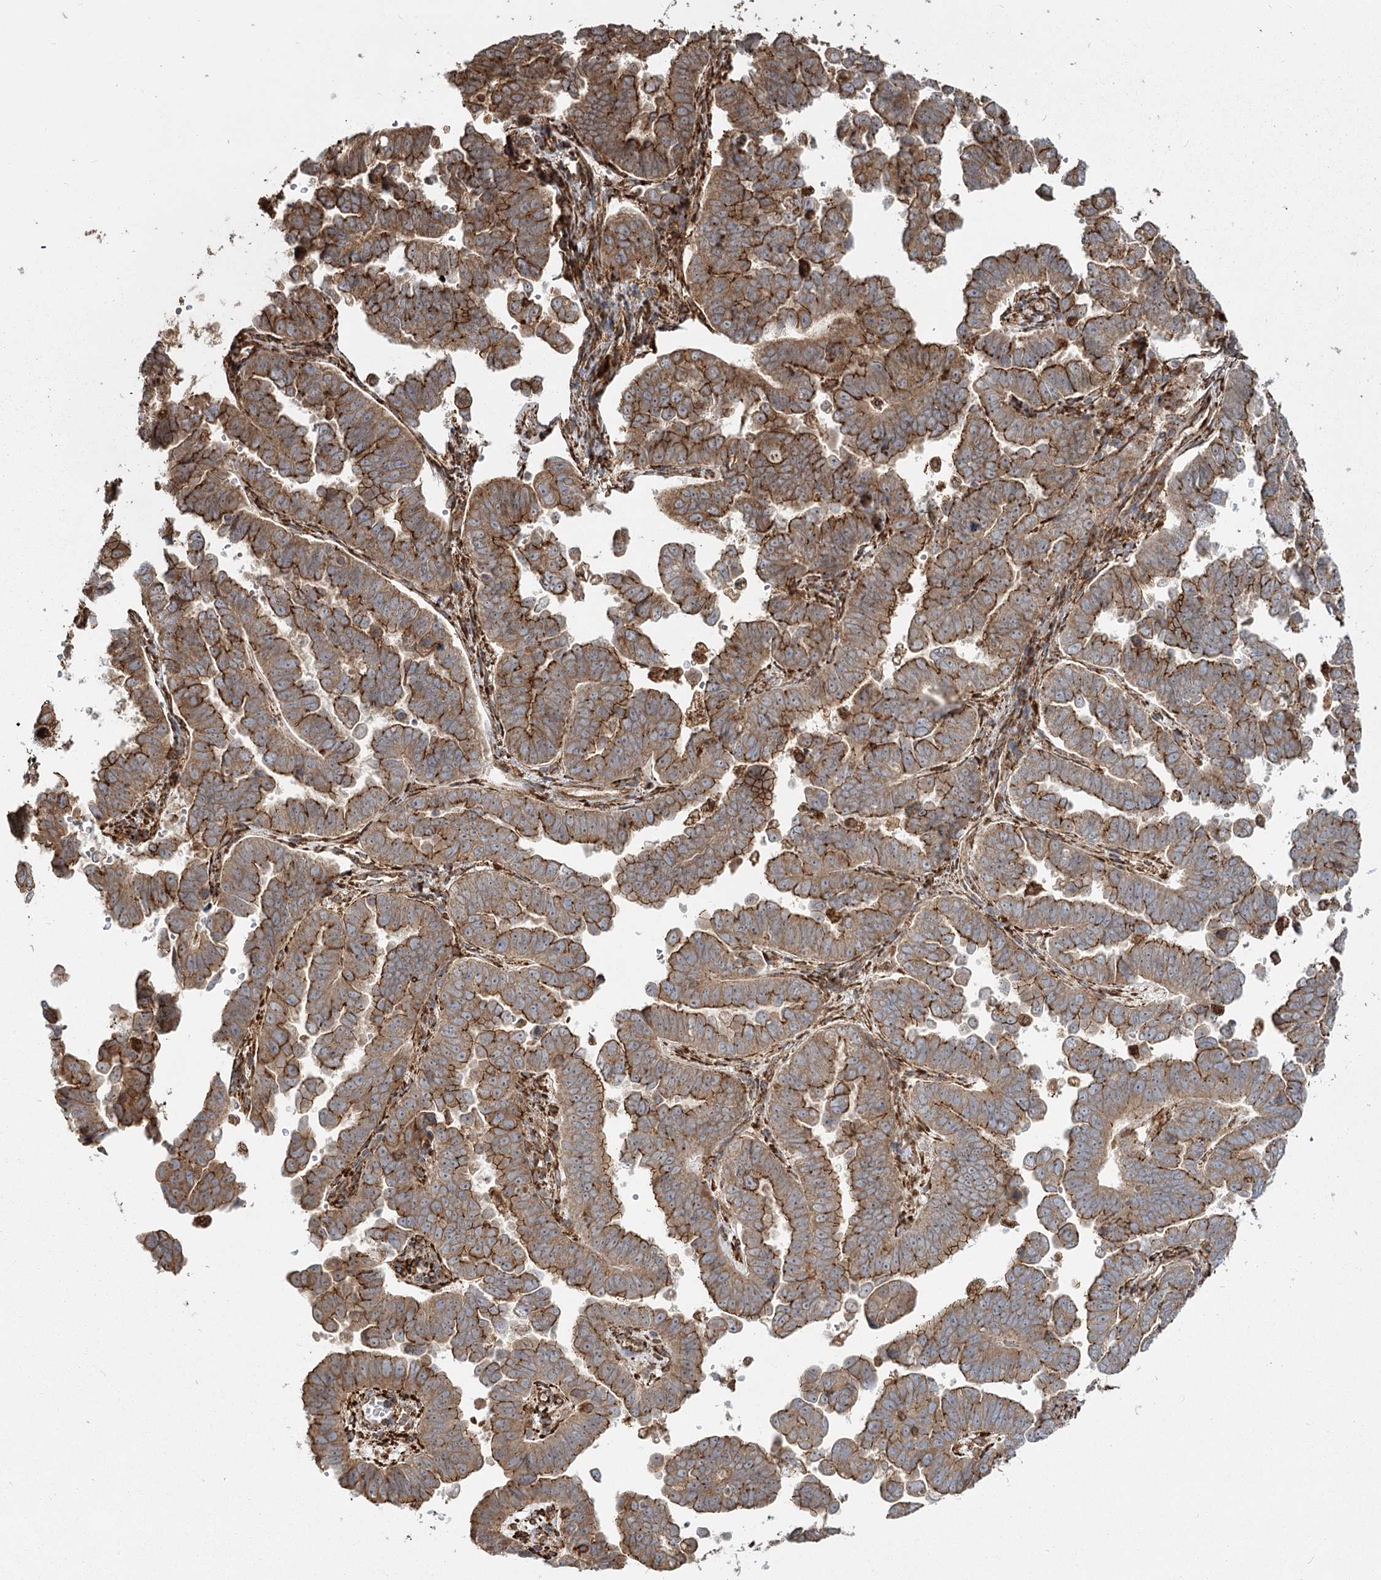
{"staining": {"intensity": "moderate", "quantity": ">75%", "location": "cytoplasmic/membranous"}, "tissue": "endometrial cancer", "cell_type": "Tumor cells", "image_type": "cancer", "snomed": [{"axis": "morphology", "description": "Adenocarcinoma, NOS"}, {"axis": "topography", "description": "Endometrium"}], "caption": "Moderate cytoplasmic/membranous staining for a protein is present in approximately >75% of tumor cells of adenocarcinoma (endometrial) using immunohistochemistry (IHC).", "gene": "FAM13A", "patient": {"sex": "female", "age": 75}}